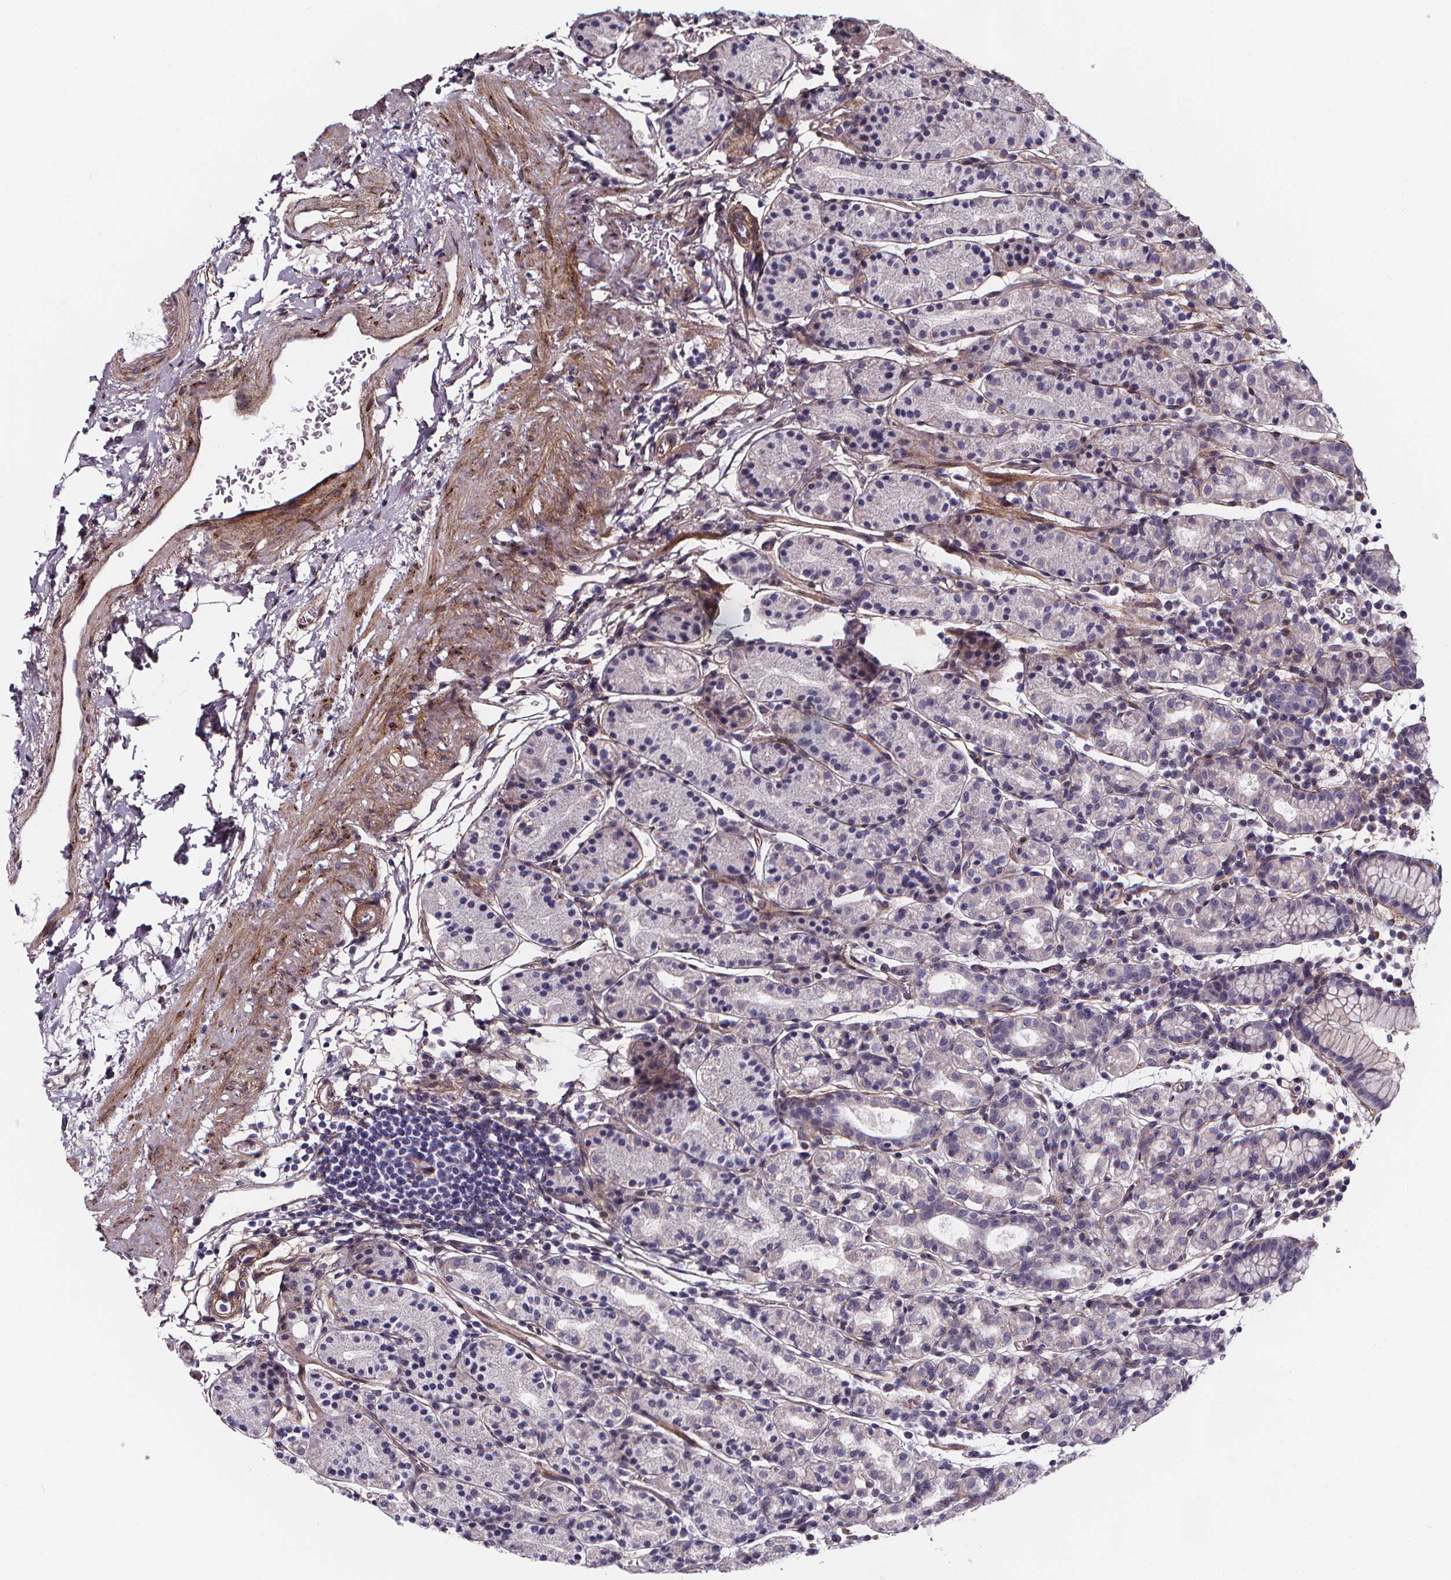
{"staining": {"intensity": "negative", "quantity": "none", "location": "none"}, "tissue": "stomach", "cell_type": "Glandular cells", "image_type": "normal", "snomed": [{"axis": "morphology", "description": "Normal tissue, NOS"}, {"axis": "topography", "description": "Stomach, upper"}, {"axis": "topography", "description": "Stomach"}], "caption": "The image exhibits no staining of glandular cells in normal stomach.", "gene": "AEBP1", "patient": {"sex": "male", "age": 62}}